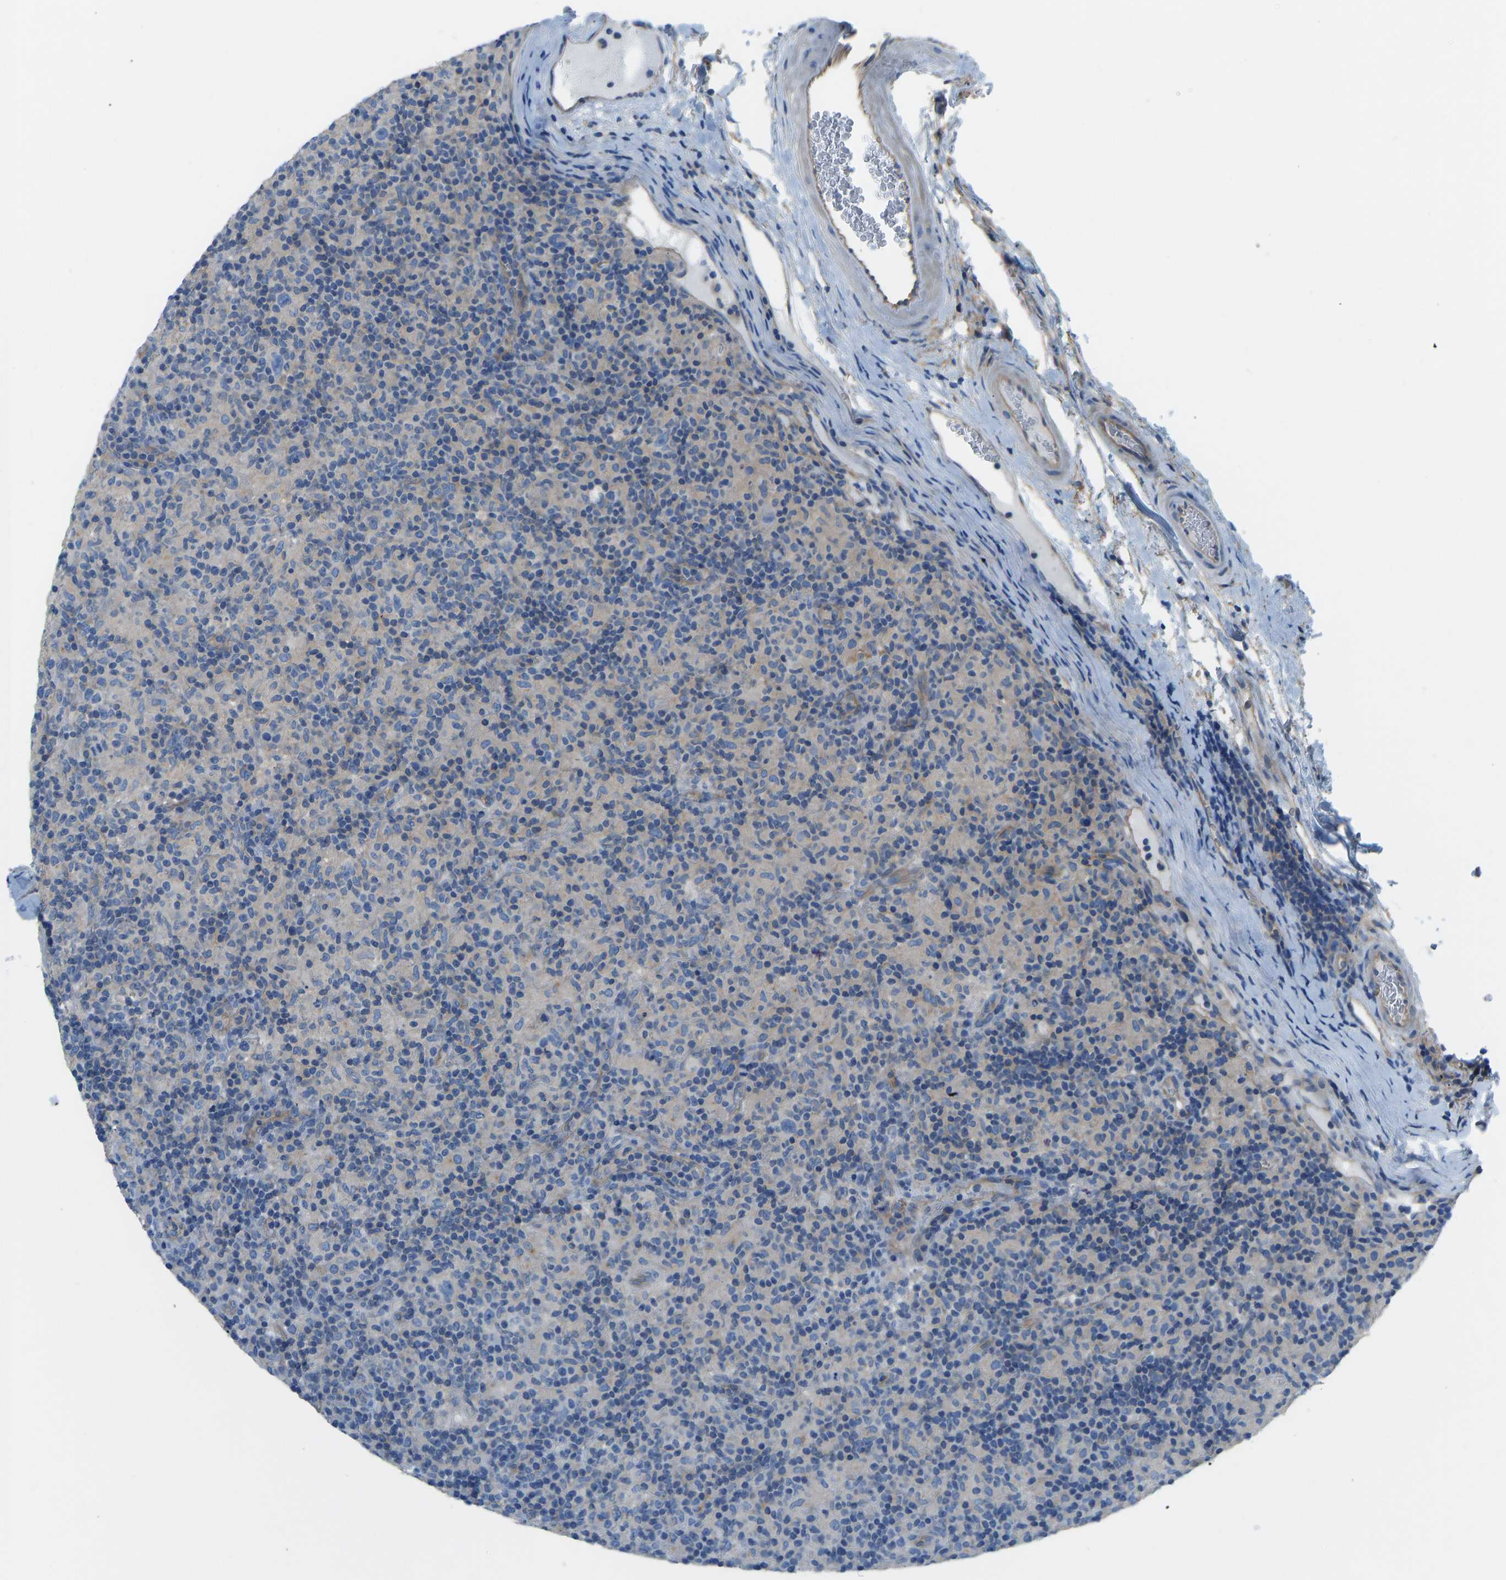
{"staining": {"intensity": "negative", "quantity": "none", "location": "none"}, "tissue": "lymphoma", "cell_type": "Tumor cells", "image_type": "cancer", "snomed": [{"axis": "morphology", "description": "Hodgkin's disease, NOS"}, {"axis": "topography", "description": "Lymph node"}], "caption": "Tumor cells are negative for protein expression in human lymphoma.", "gene": "CHAD", "patient": {"sex": "male", "age": 70}}